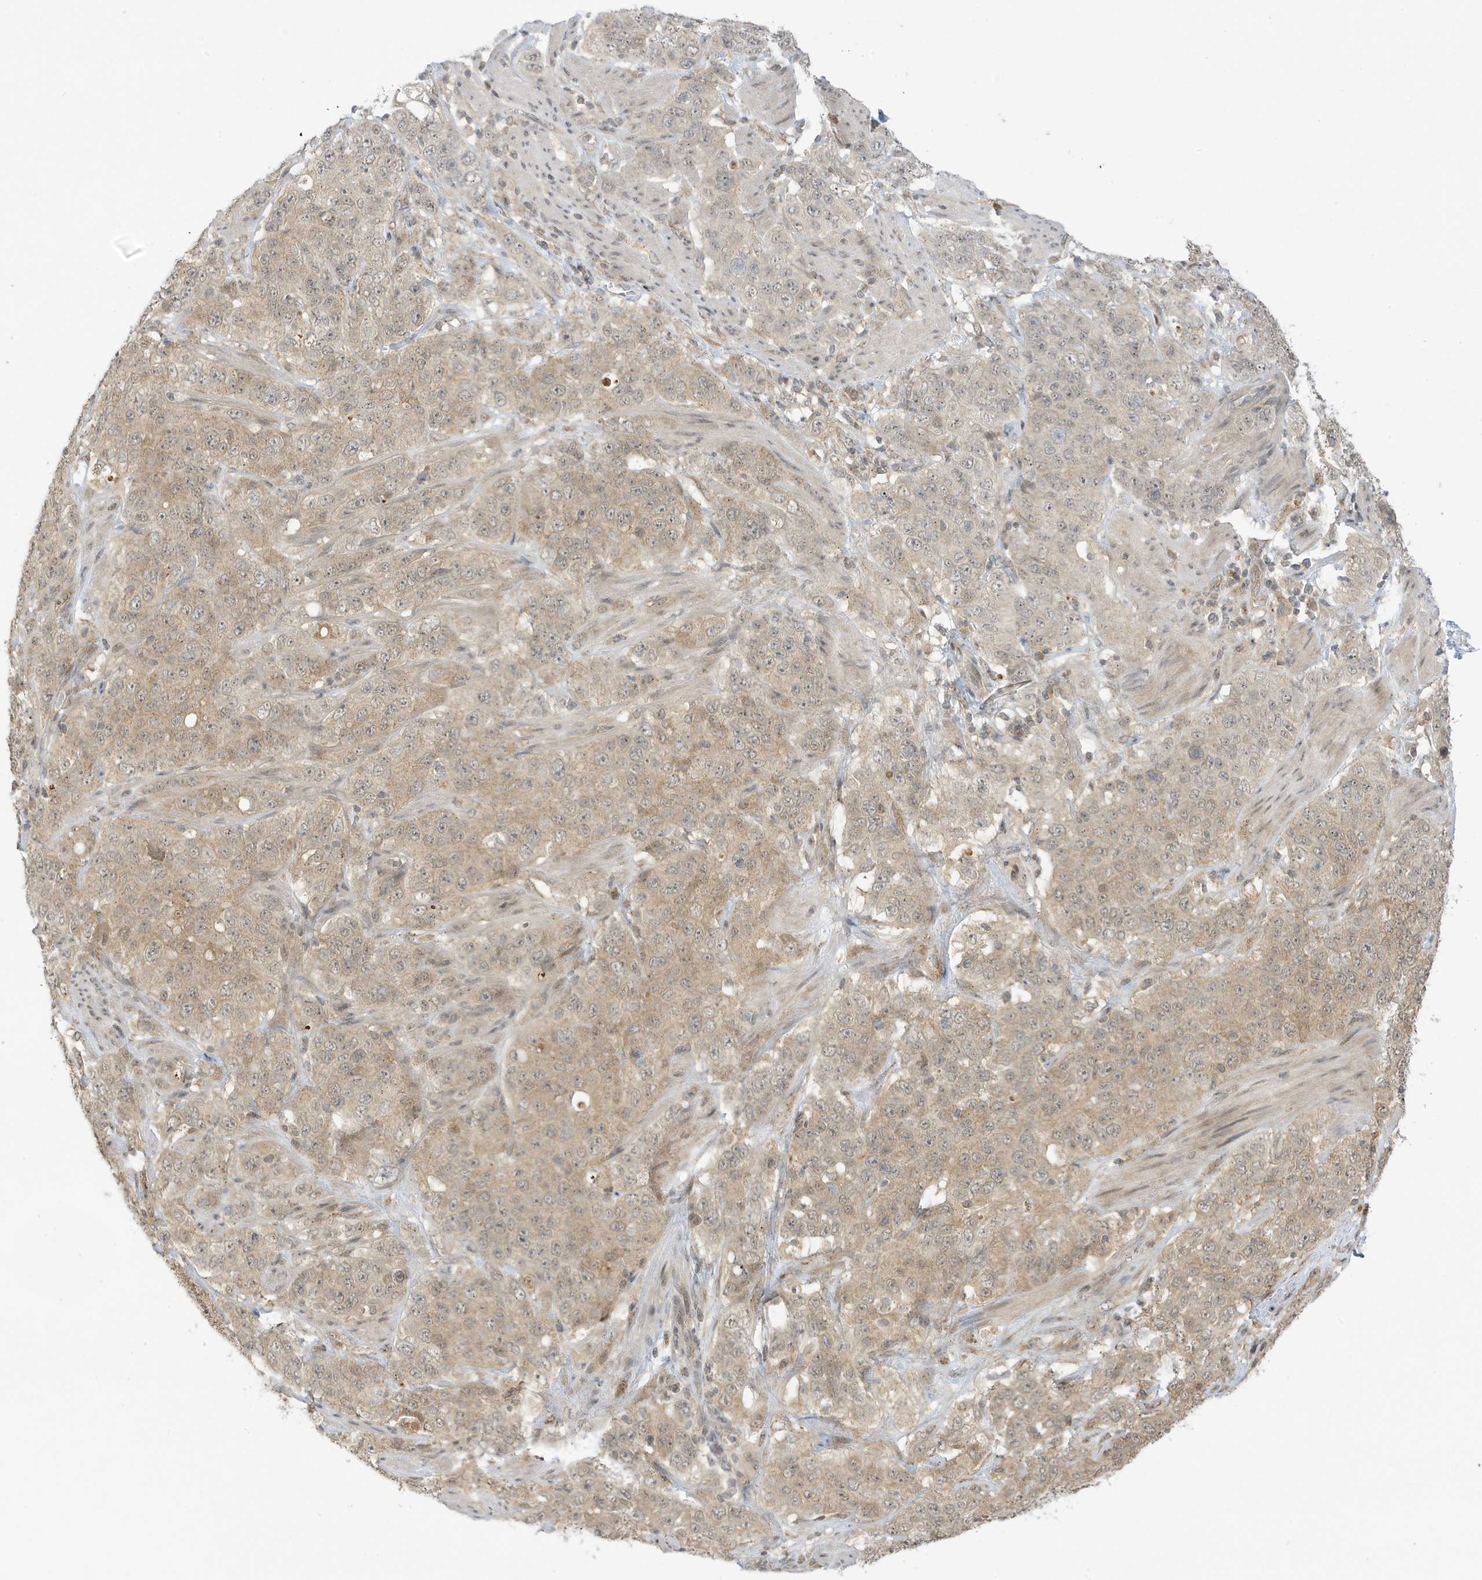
{"staining": {"intensity": "weak", "quantity": ">75%", "location": "cytoplasmic/membranous"}, "tissue": "stomach cancer", "cell_type": "Tumor cells", "image_type": "cancer", "snomed": [{"axis": "morphology", "description": "Adenocarcinoma, NOS"}, {"axis": "topography", "description": "Stomach"}], "caption": "Weak cytoplasmic/membranous protein staining is identified in approximately >75% of tumor cells in stomach cancer (adenocarcinoma).", "gene": "TAB3", "patient": {"sex": "male", "age": 48}}